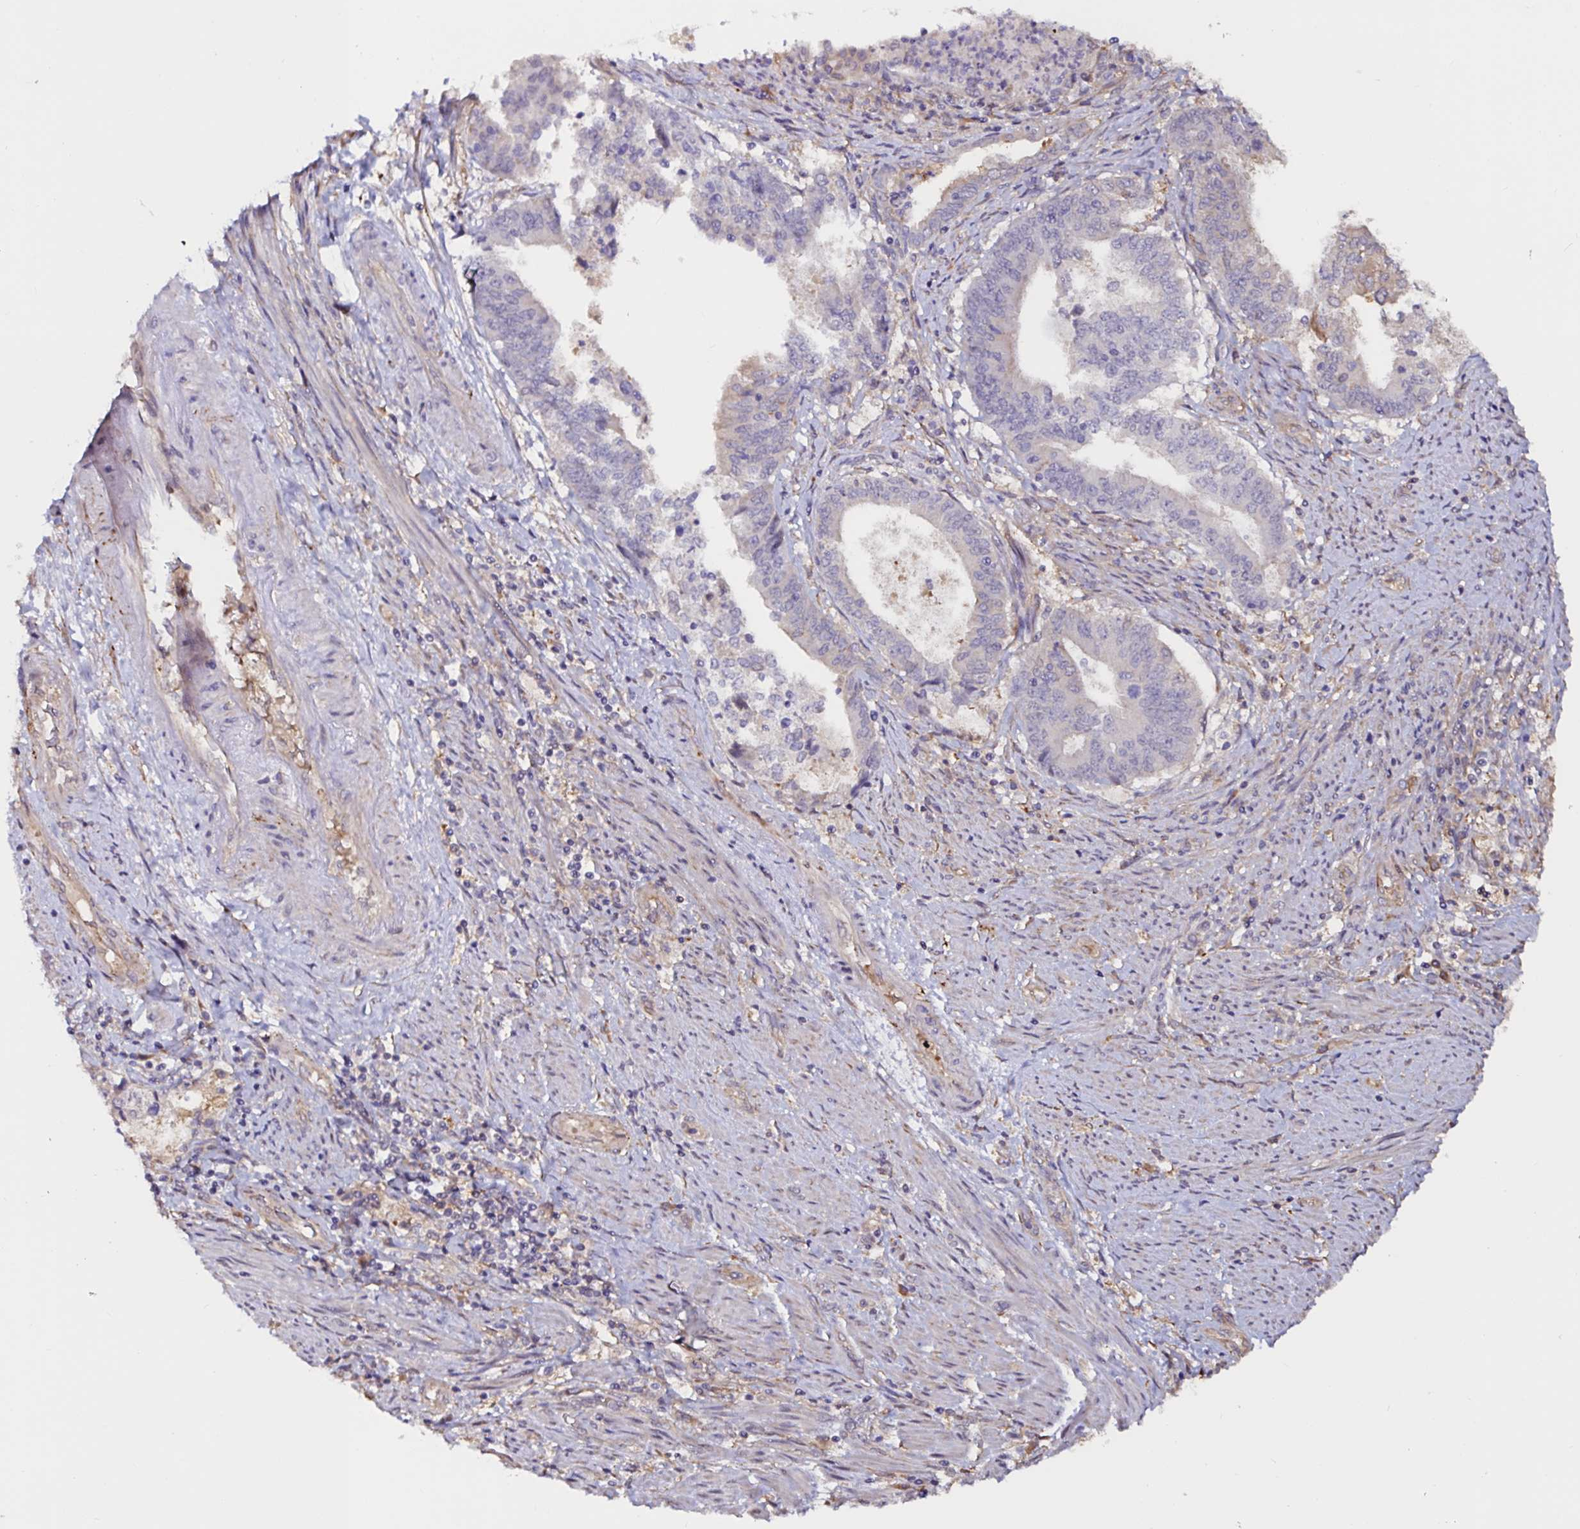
{"staining": {"intensity": "weak", "quantity": "<25%", "location": "cytoplasmic/membranous"}, "tissue": "endometrial cancer", "cell_type": "Tumor cells", "image_type": "cancer", "snomed": [{"axis": "morphology", "description": "Adenocarcinoma, NOS"}, {"axis": "topography", "description": "Endometrium"}], "caption": "This photomicrograph is of endometrial adenocarcinoma stained with IHC to label a protein in brown with the nuclei are counter-stained blue. There is no staining in tumor cells.", "gene": "RSRP1", "patient": {"sex": "female", "age": 65}}